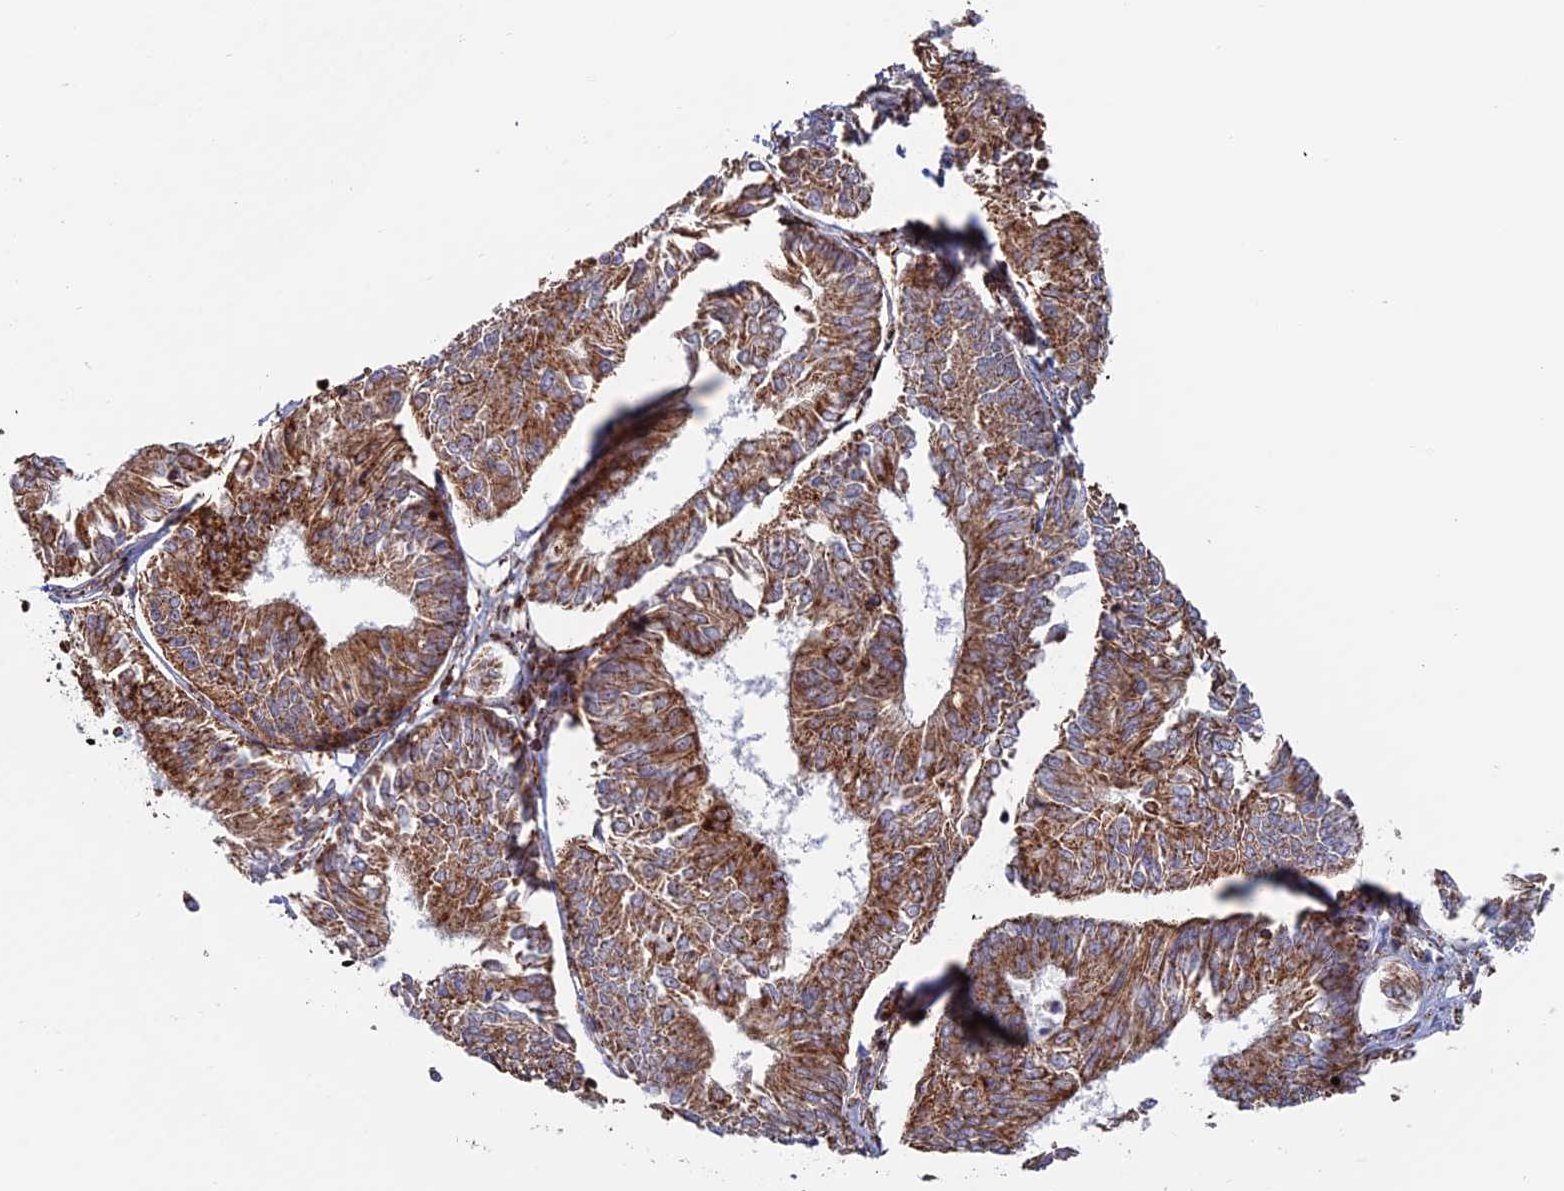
{"staining": {"intensity": "moderate", "quantity": ">75%", "location": "cytoplasmic/membranous"}, "tissue": "endometrial cancer", "cell_type": "Tumor cells", "image_type": "cancer", "snomed": [{"axis": "morphology", "description": "Adenocarcinoma, NOS"}, {"axis": "topography", "description": "Endometrium"}], "caption": "IHC histopathology image of neoplastic tissue: endometrial adenocarcinoma stained using immunohistochemistry (IHC) reveals medium levels of moderate protein expression localized specifically in the cytoplasmic/membranous of tumor cells, appearing as a cytoplasmic/membranous brown color.", "gene": "DTYMK", "patient": {"sex": "female", "age": 58}}